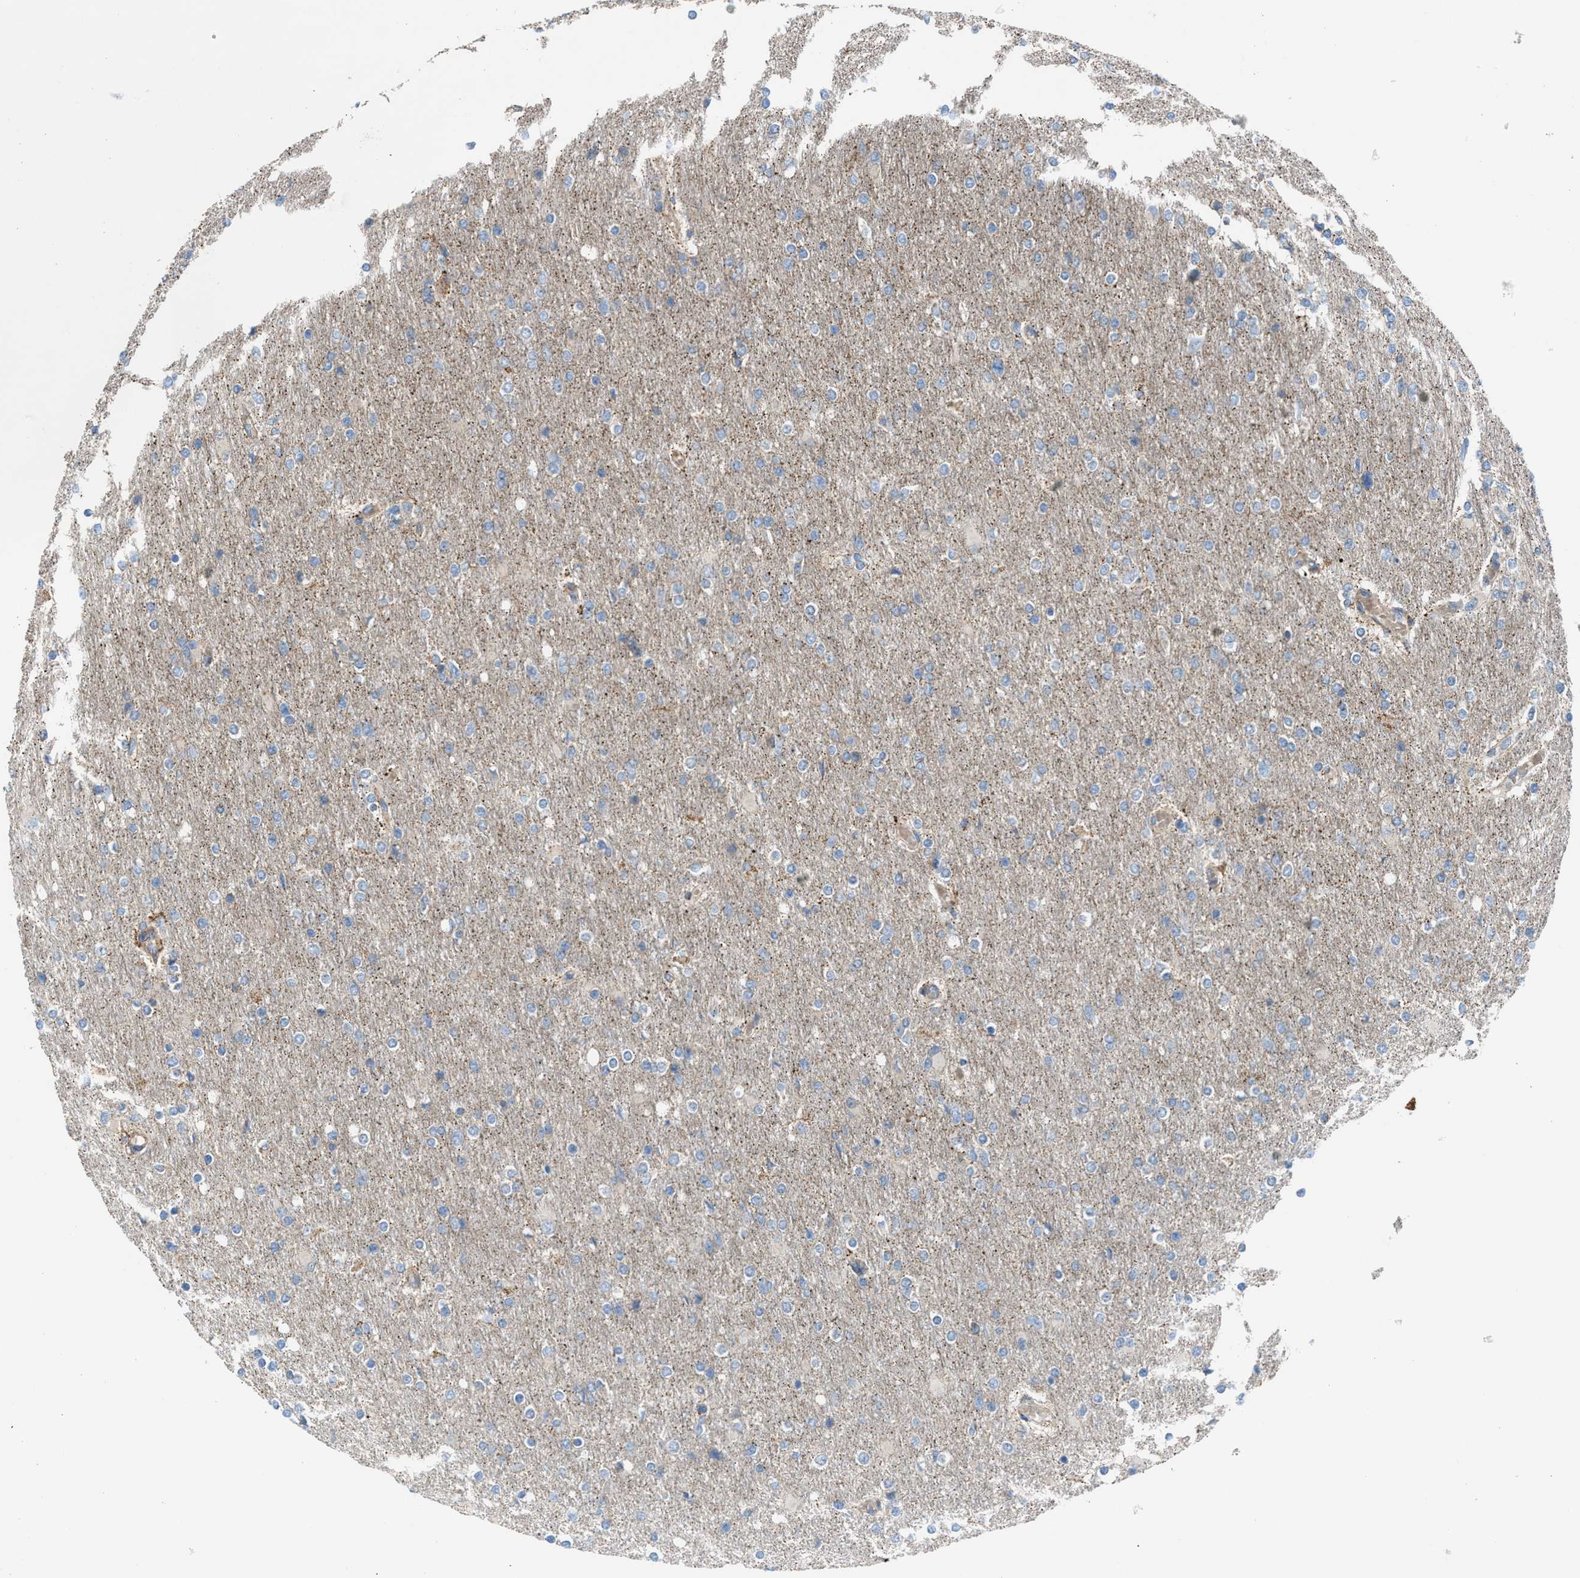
{"staining": {"intensity": "weak", "quantity": "<25%", "location": "cytoplasmic/membranous"}, "tissue": "glioma", "cell_type": "Tumor cells", "image_type": "cancer", "snomed": [{"axis": "morphology", "description": "Glioma, malignant, High grade"}, {"axis": "topography", "description": "Cerebral cortex"}], "caption": "An image of human malignant glioma (high-grade) is negative for staining in tumor cells.", "gene": "SLC10A3", "patient": {"sex": "female", "age": 36}}